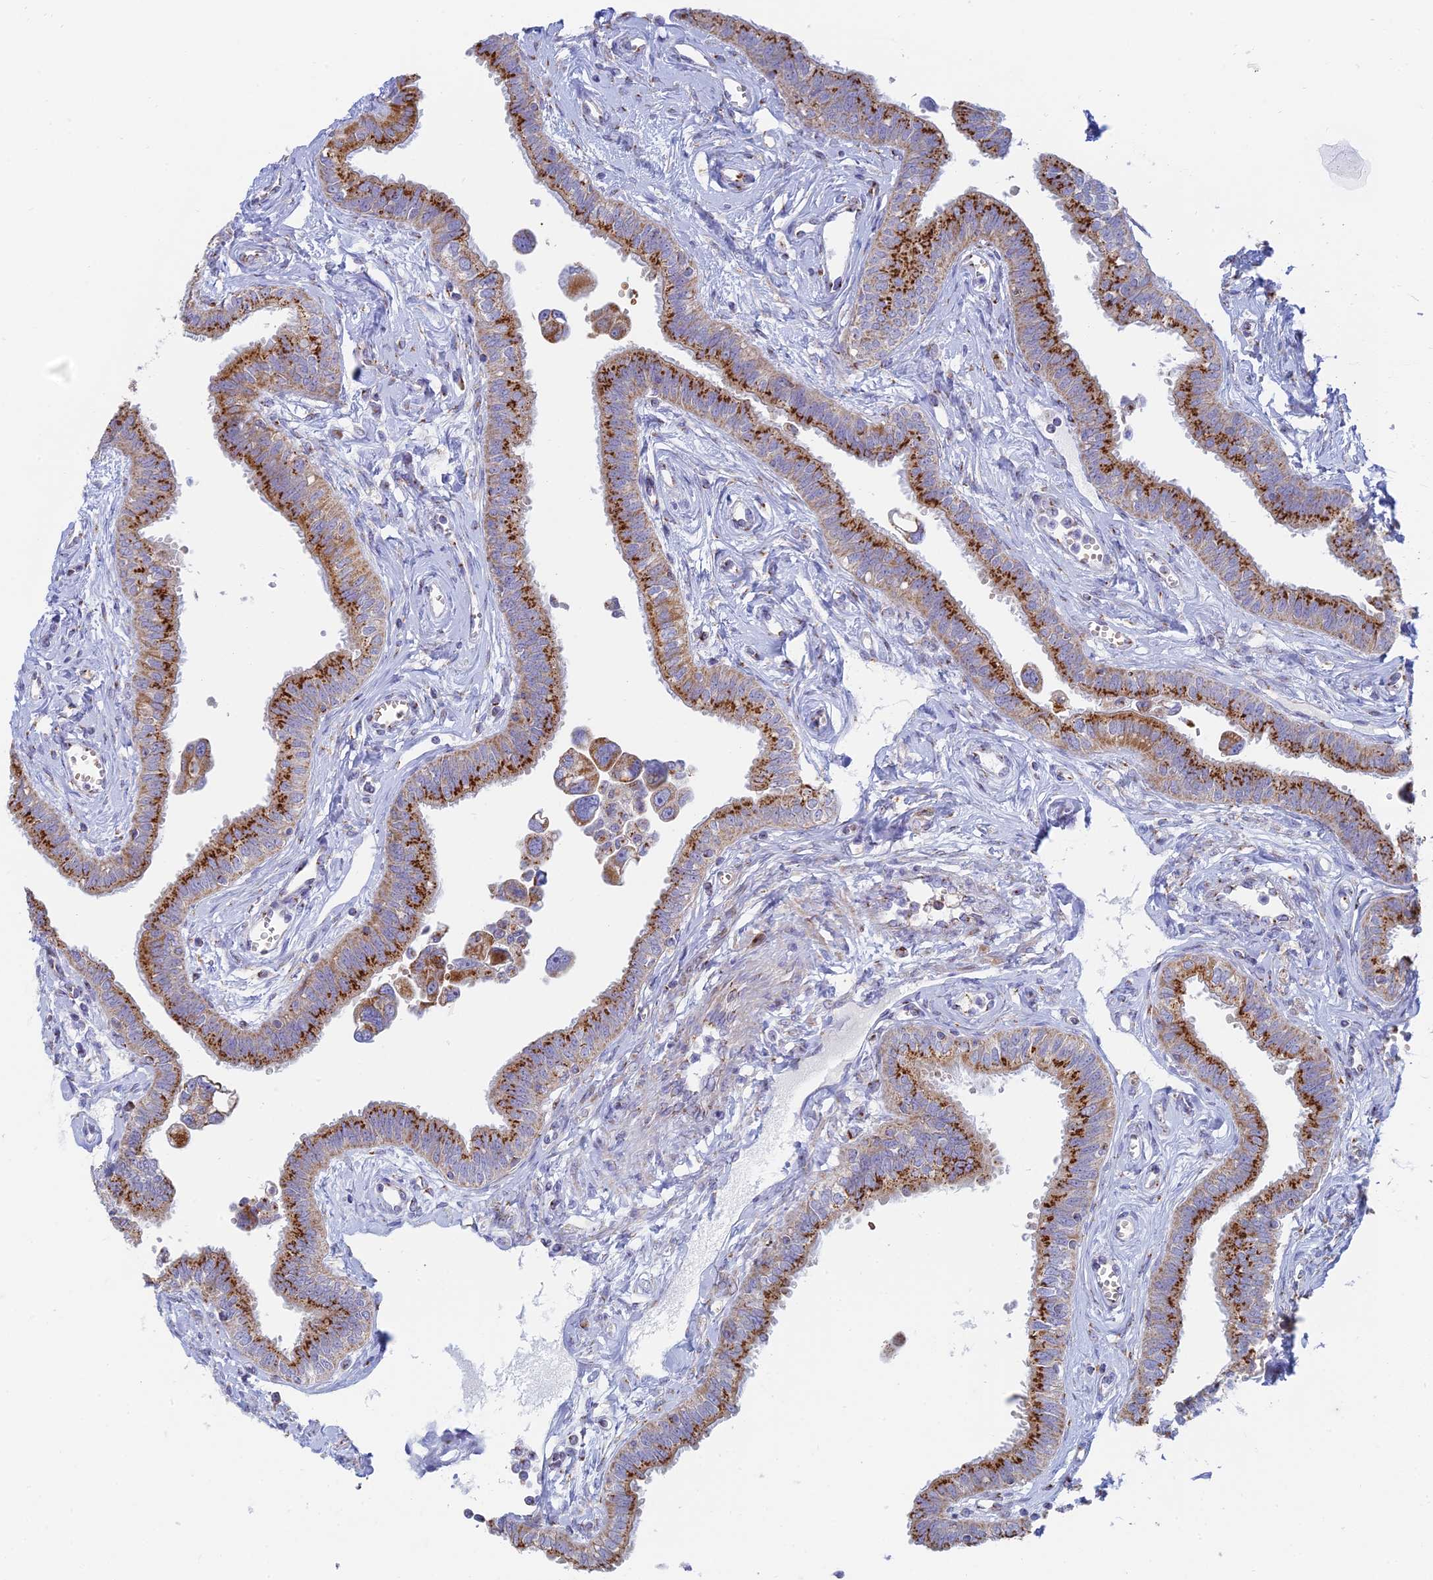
{"staining": {"intensity": "strong", "quantity": ">75%", "location": "cytoplasmic/membranous"}, "tissue": "fallopian tube", "cell_type": "Glandular cells", "image_type": "normal", "snomed": [{"axis": "morphology", "description": "Normal tissue, NOS"}, {"axis": "morphology", "description": "Carcinoma, NOS"}, {"axis": "topography", "description": "Fallopian tube"}, {"axis": "topography", "description": "Ovary"}], "caption": "Immunohistochemical staining of unremarkable fallopian tube reveals high levels of strong cytoplasmic/membranous expression in approximately >75% of glandular cells. Nuclei are stained in blue.", "gene": "ENSG00000267561", "patient": {"sex": "female", "age": 59}}